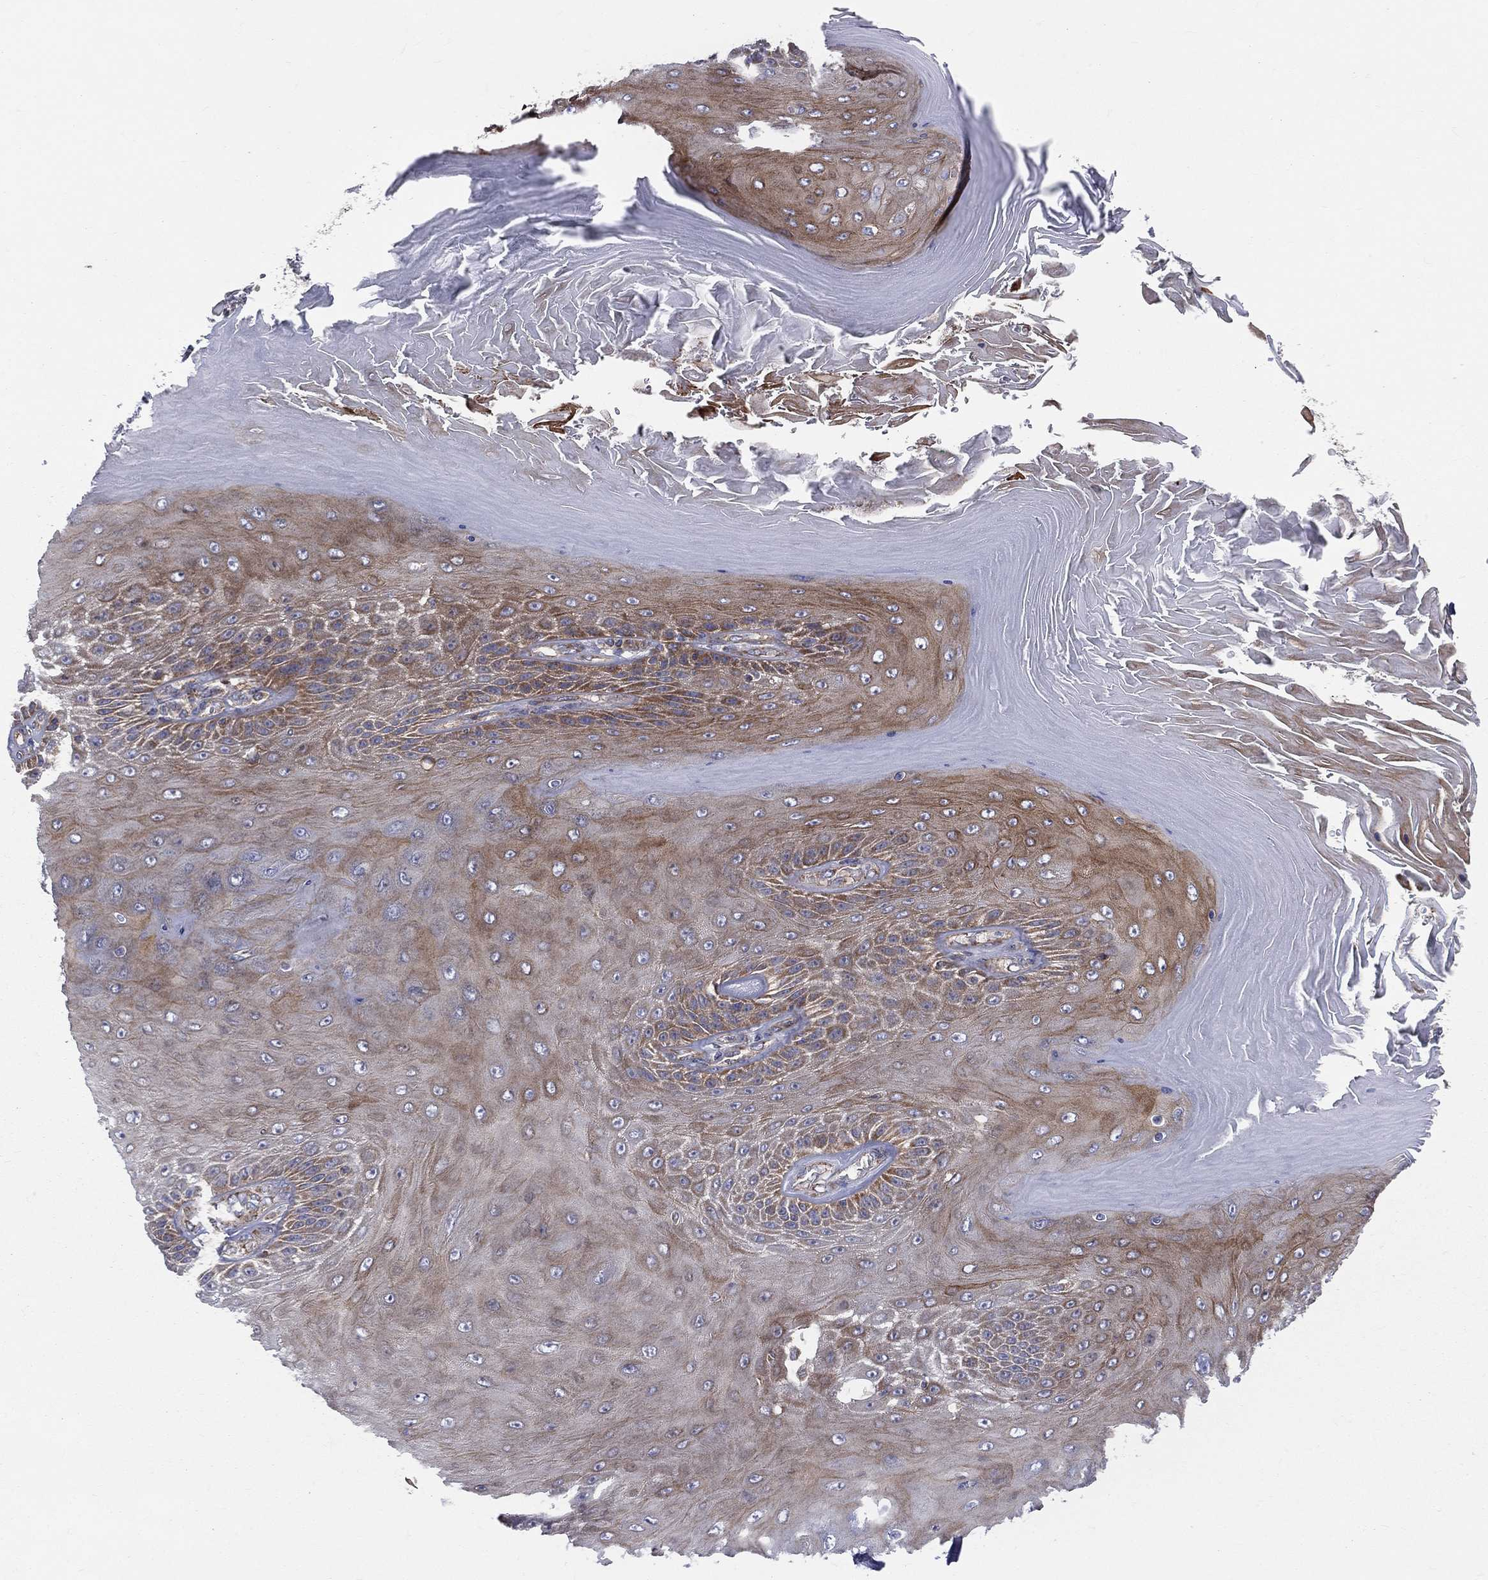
{"staining": {"intensity": "moderate", "quantity": "25%-75%", "location": "cytoplasmic/membranous"}, "tissue": "skin cancer", "cell_type": "Tumor cells", "image_type": "cancer", "snomed": [{"axis": "morphology", "description": "Squamous cell carcinoma, NOS"}, {"axis": "topography", "description": "Skin"}], "caption": "Tumor cells demonstrate moderate cytoplasmic/membranous positivity in approximately 25%-75% of cells in squamous cell carcinoma (skin).", "gene": "MIX23", "patient": {"sex": "male", "age": 62}}